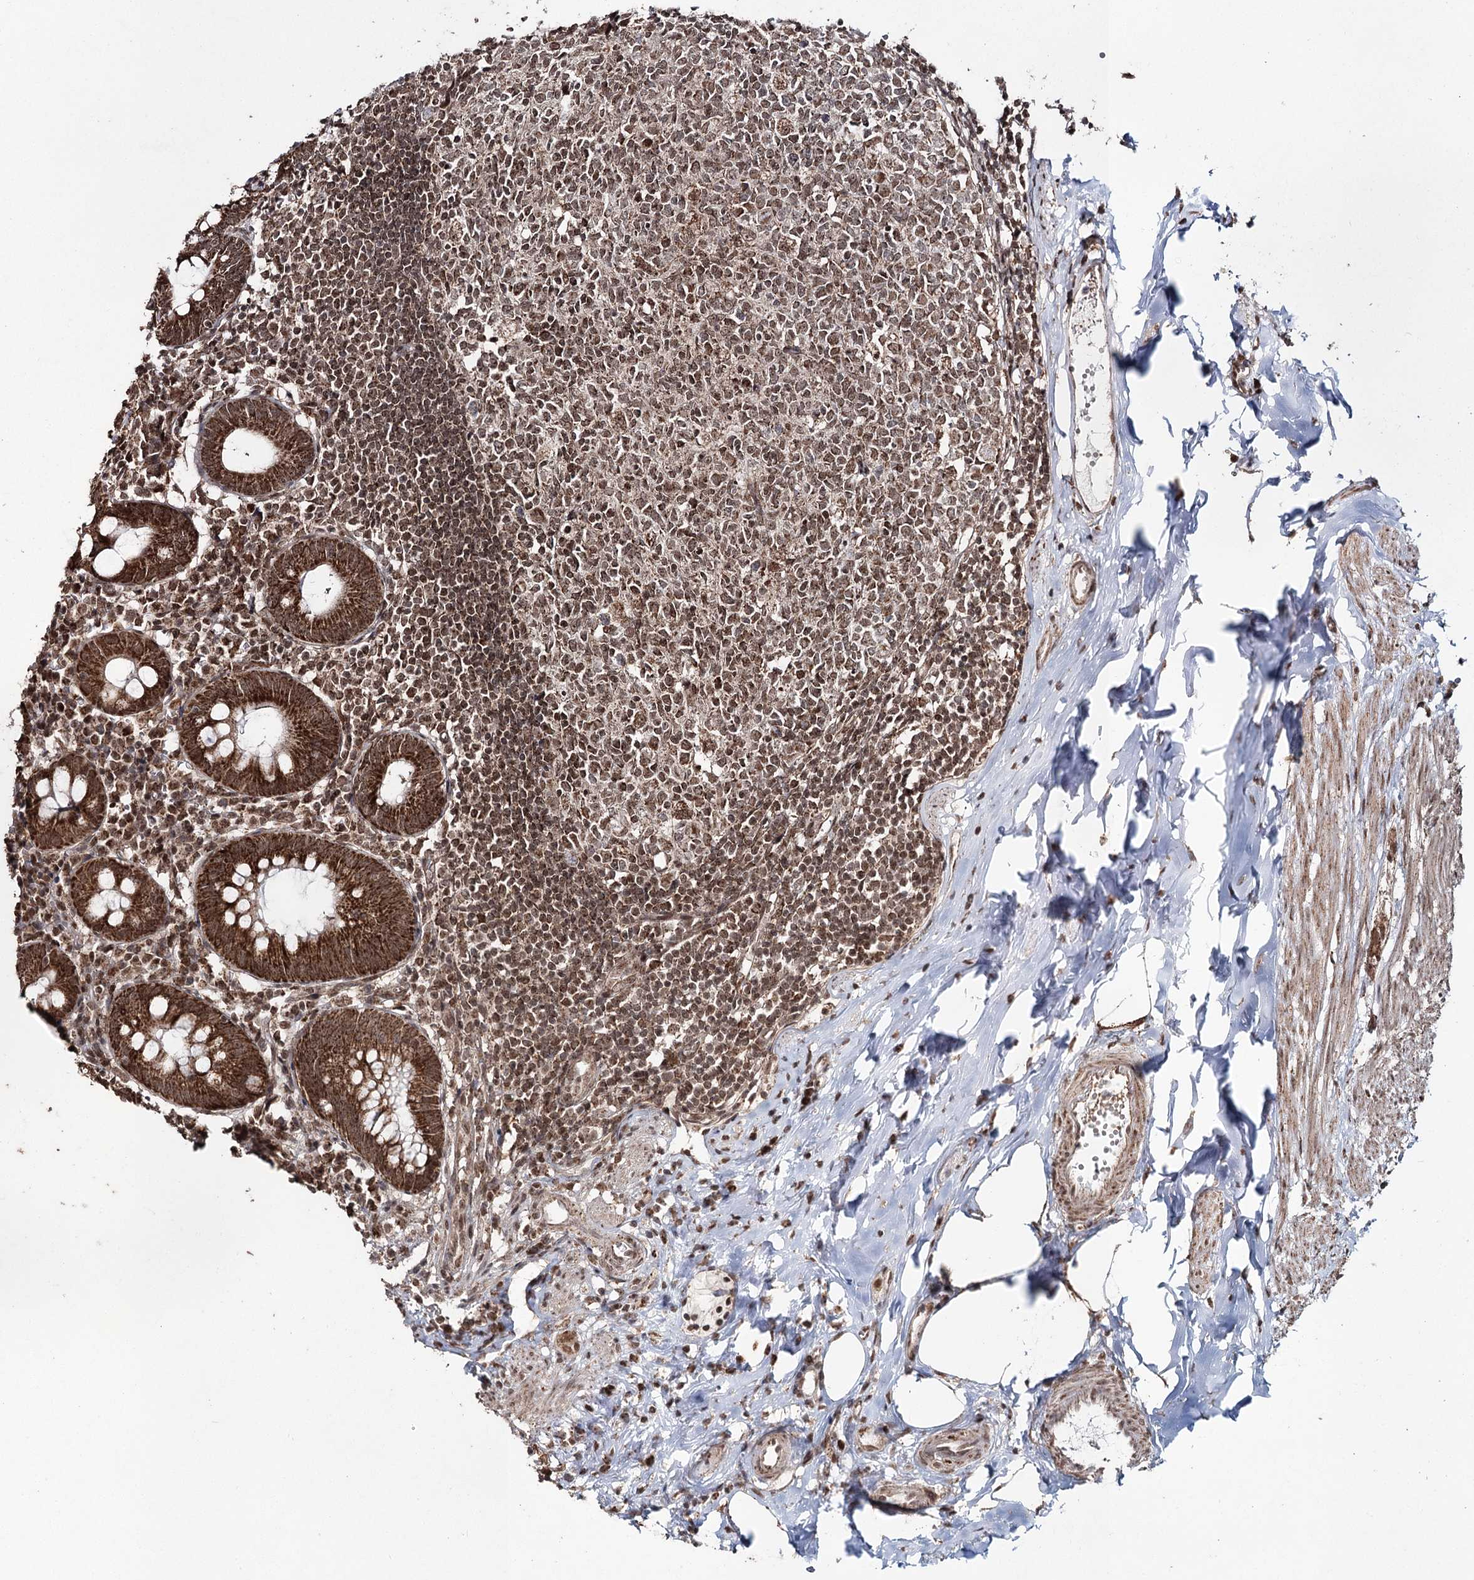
{"staining": {"intensity": "strong", "quantity": ">75%", "location": "cytoplasmic/membranous"}, "tissue": "appendix", "cell_type": "Glandular cells", "image_type": "normal", "snomed": [{"axis": "morphology", "description": "Normal tissue, NOS"}, {"axis": "topography", "description": "Appendix"}], "caption": "Appendix stained with DAB (3,3'-diaminobenzidine) IHC reveals high levels of strong cytoplasmic/membranous staining in approximately >75% of glandular cells. The staining was performed using DAB, with brown indicating positive protein expression. Nuclei are stained blue with hematoxylin.", "gene": "PDHX", "patient": {"sex": "female", "age": 54}}